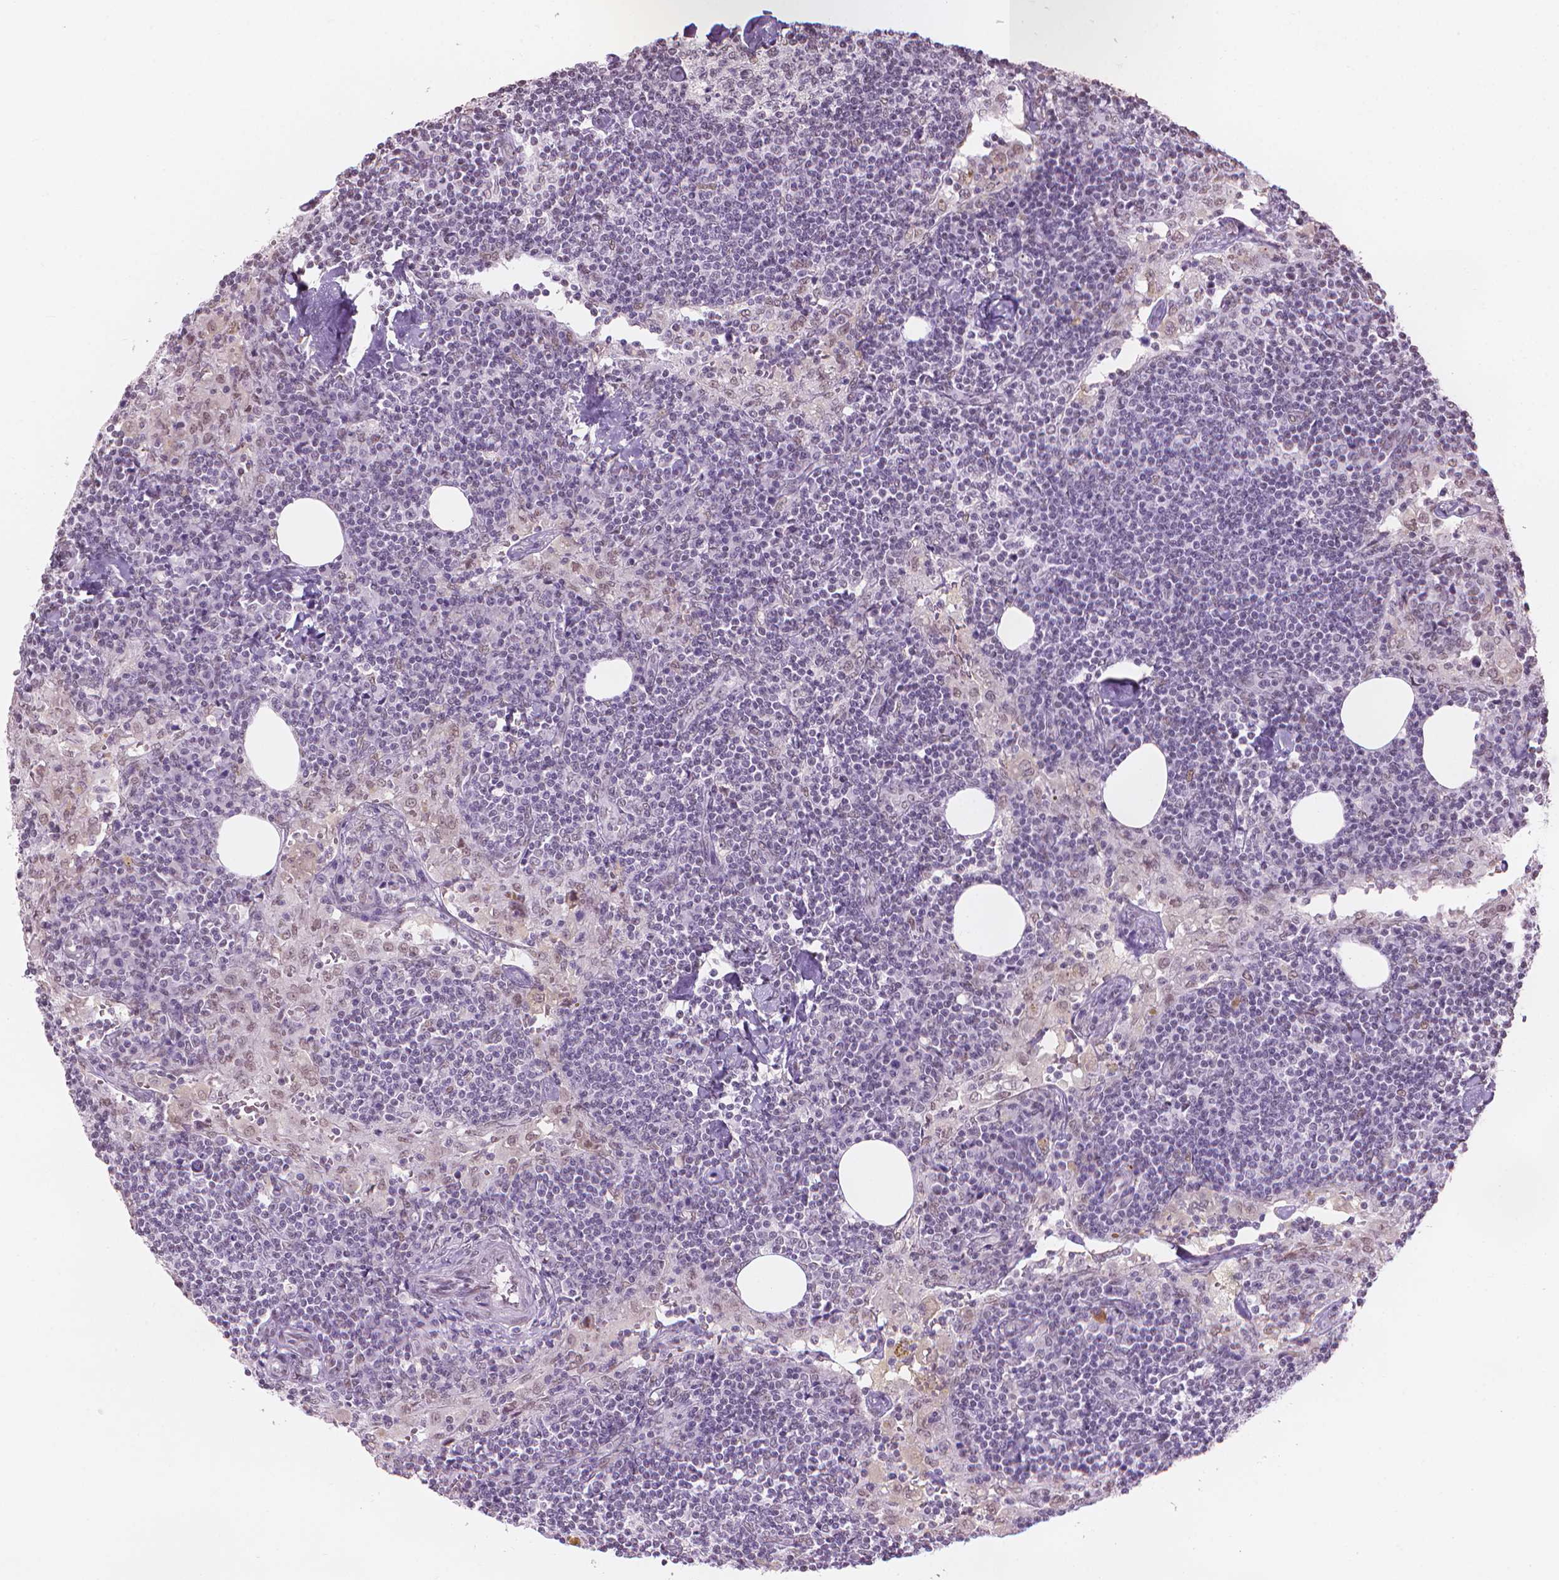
{"staining": {"intensity": "negative", "quantity": "none", "location": "none"}, "tissue": "lymph node", "cell_type": "Germinal center cells", "image_type": "normal", "snomed": [{"axis": "morphology", "description": "Normal tissue, NOS"}, {"axis": "topography", "description": "Lymph node"}], "caption": "IHC of normal human lymph node displays no positivity in germinal center cells.", "gene": "PIAS2", "patient": {"sex": "male", "age": 55}}